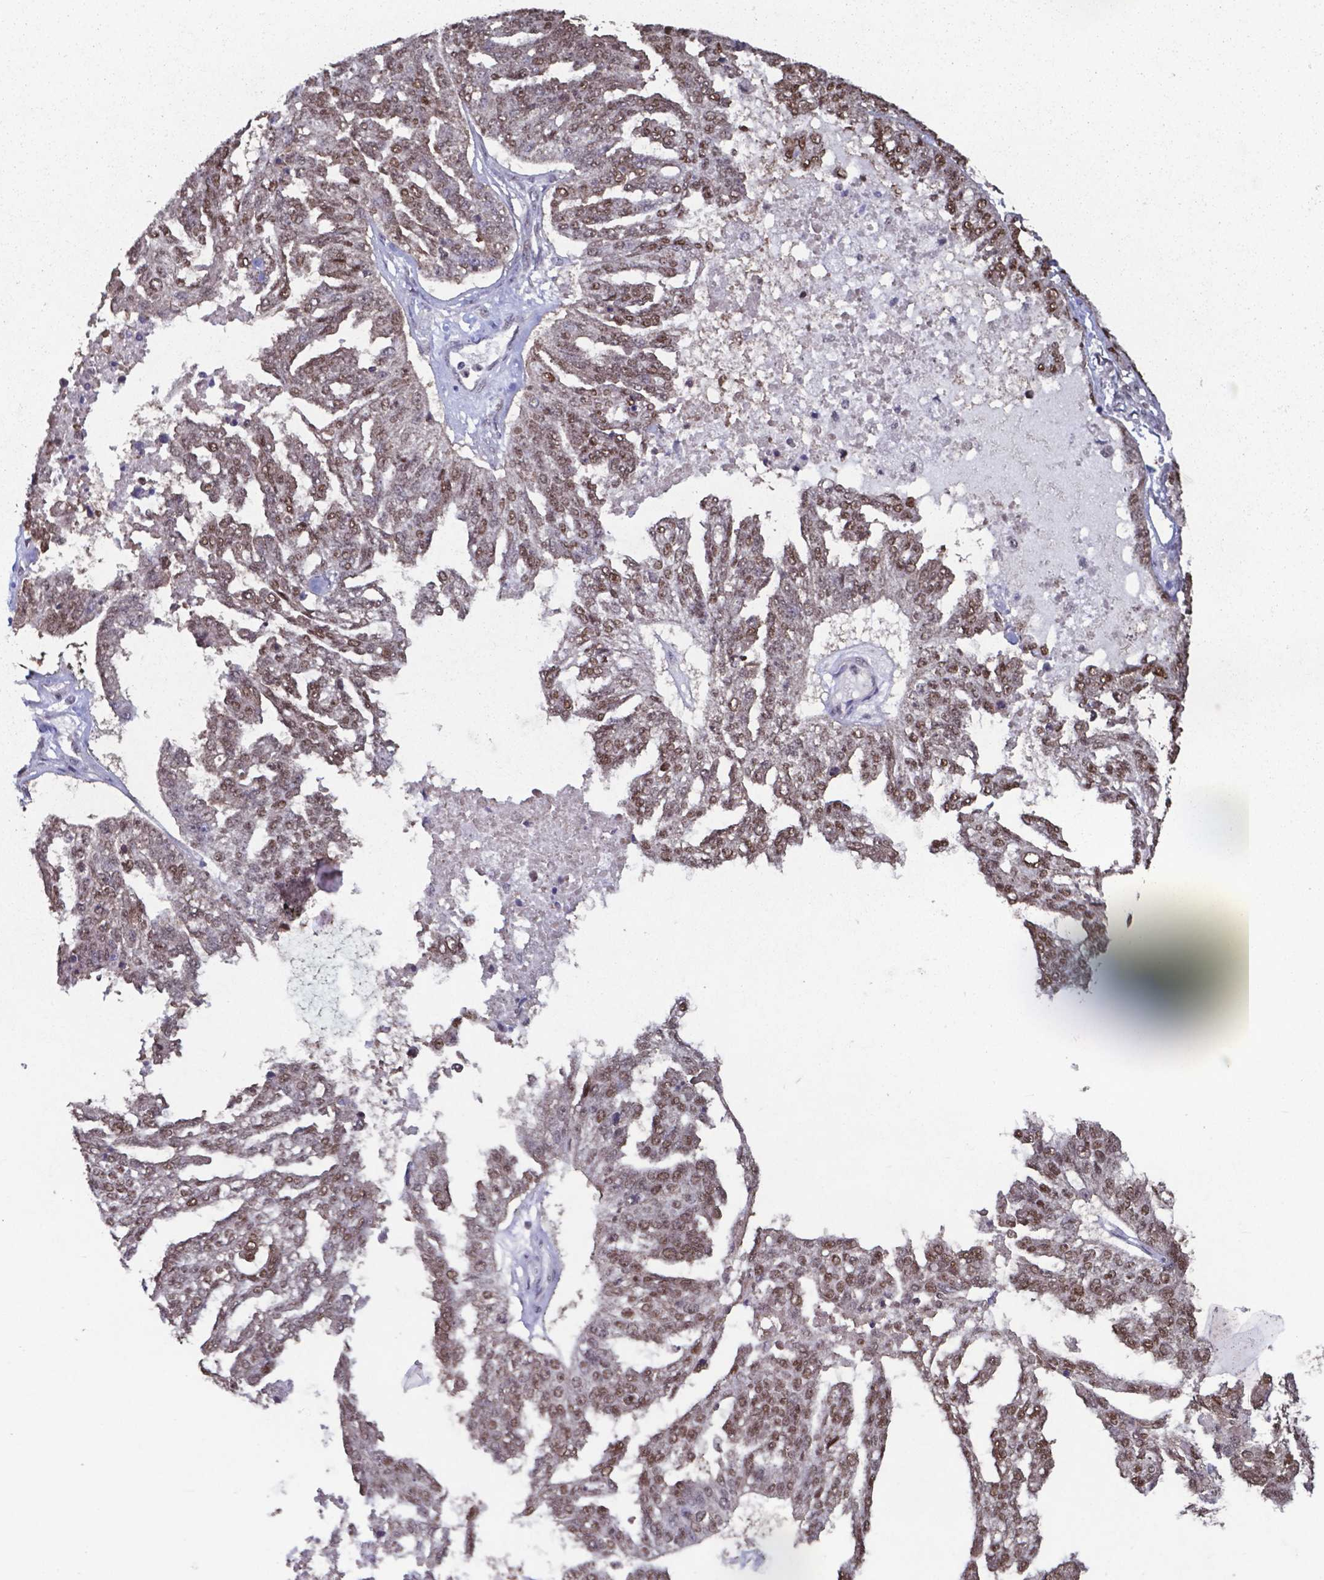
{"staining": {"intensity": "moderate", "quantity": ">75%", "location": "nuclear"}, "tissue": "ovarian cancer", "cell_type": "Tumor cells", "image_type": "cancer", "snomed": [{"axis": "morphology", "description": "Cystadenocarcinoma, serous, NOS"}, {"axis": "topography", "description": "Ovary"}], "caption": "Human ovarian cancer stained with a brown dye demonstrates moderate nuclear positive staining in approximately >75% of tumor cells.", "gene": "UBA1", "patient": {"sex": "female", "age": 58}}